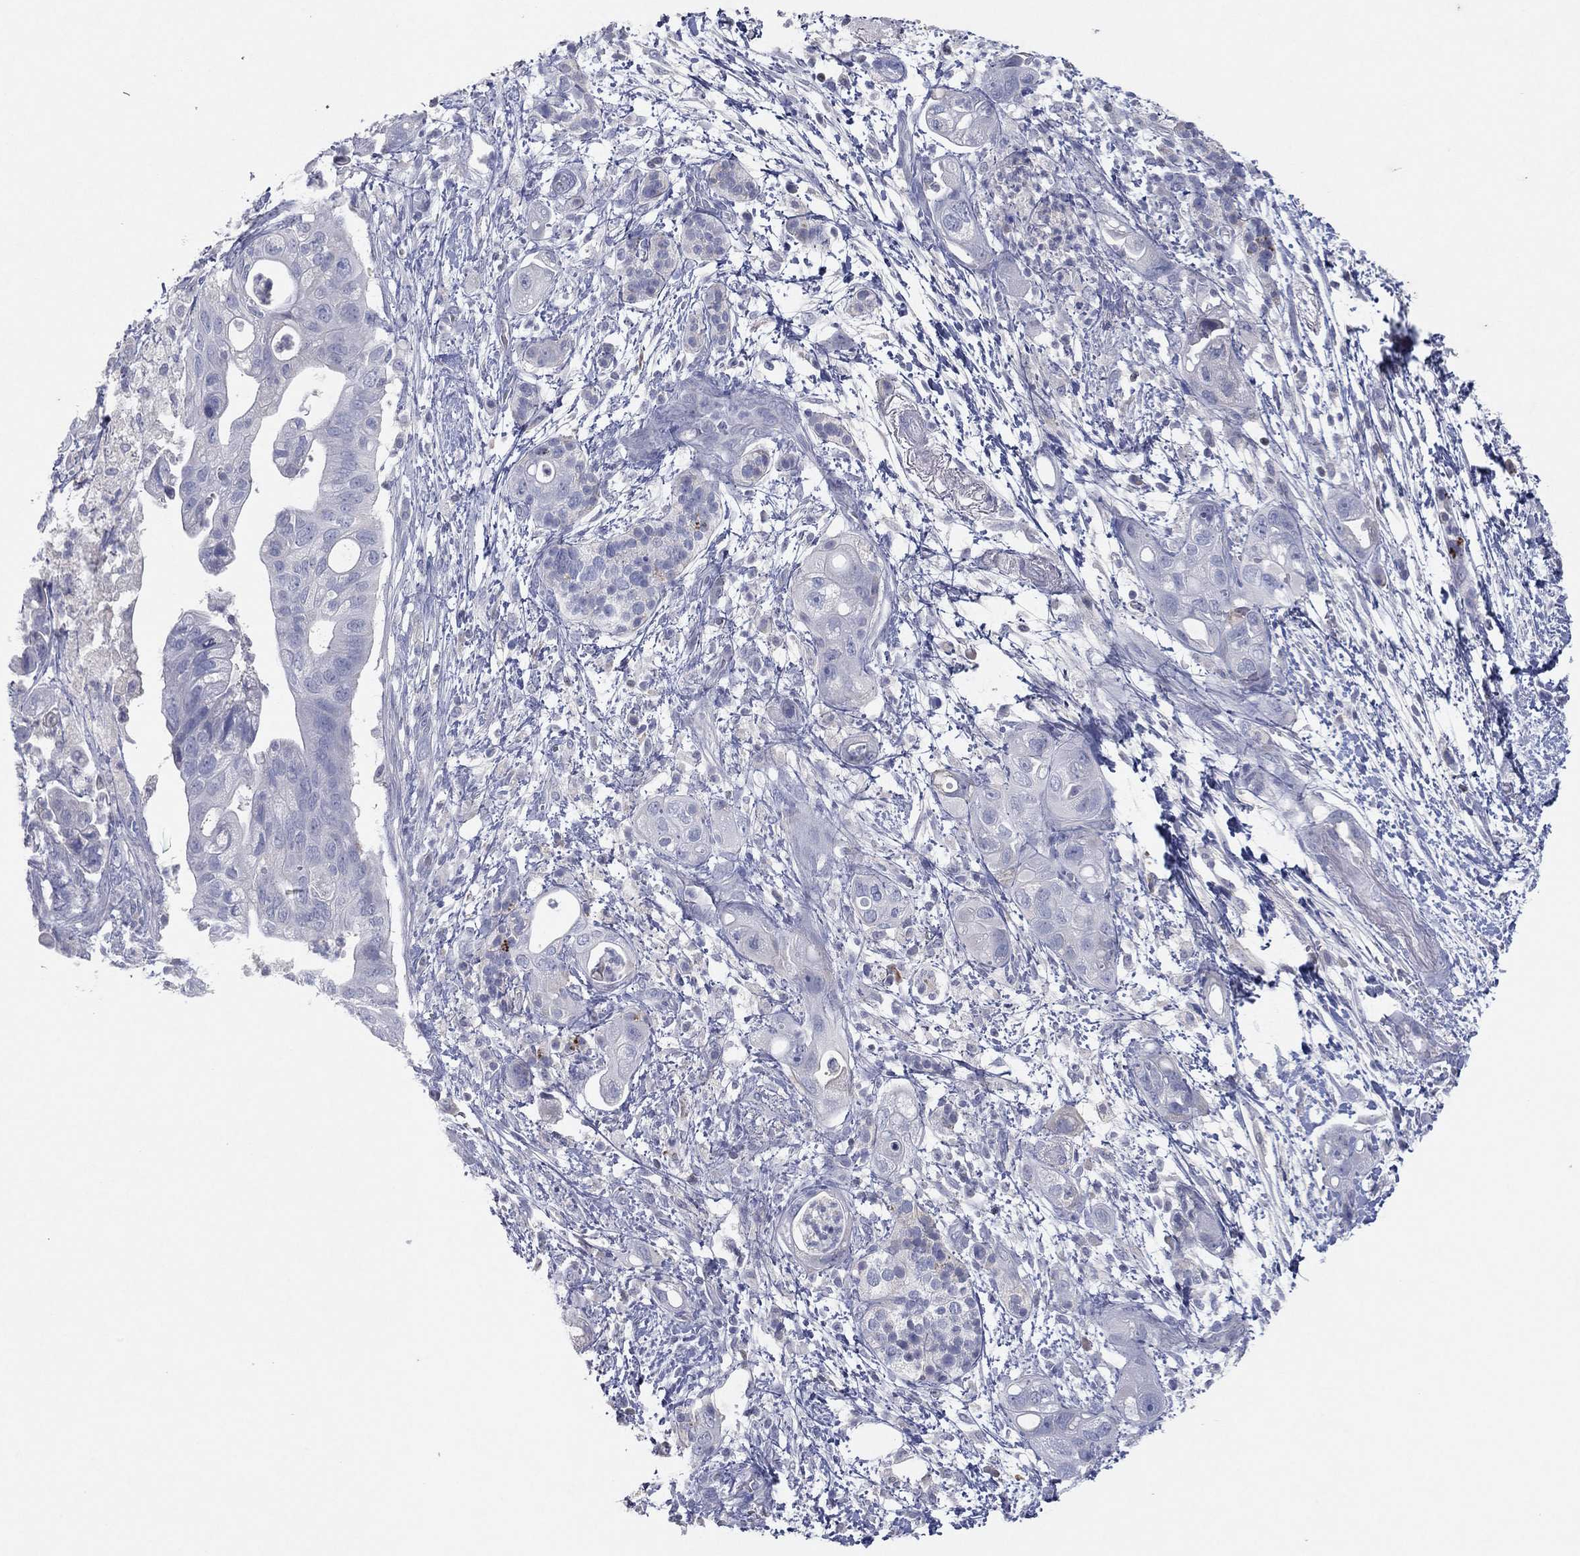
{"staining": {"intensity": "negative", "quantity": "none", "location": "none"}, "tissue": "pancreatic cancer", "cell_type": "Tumor cells", "image_type": "cancer", "snomed": [{"axis": "morphology", "description": "Adenocarcinoma, NOS"}, {"axis": "topography", "description": "Pancreas"}], "caption": "Tumor cells show no significant expression in pancreatic cancer.", "gene": "CPT1B", "patient": {"sex": "female", "age": 72}}